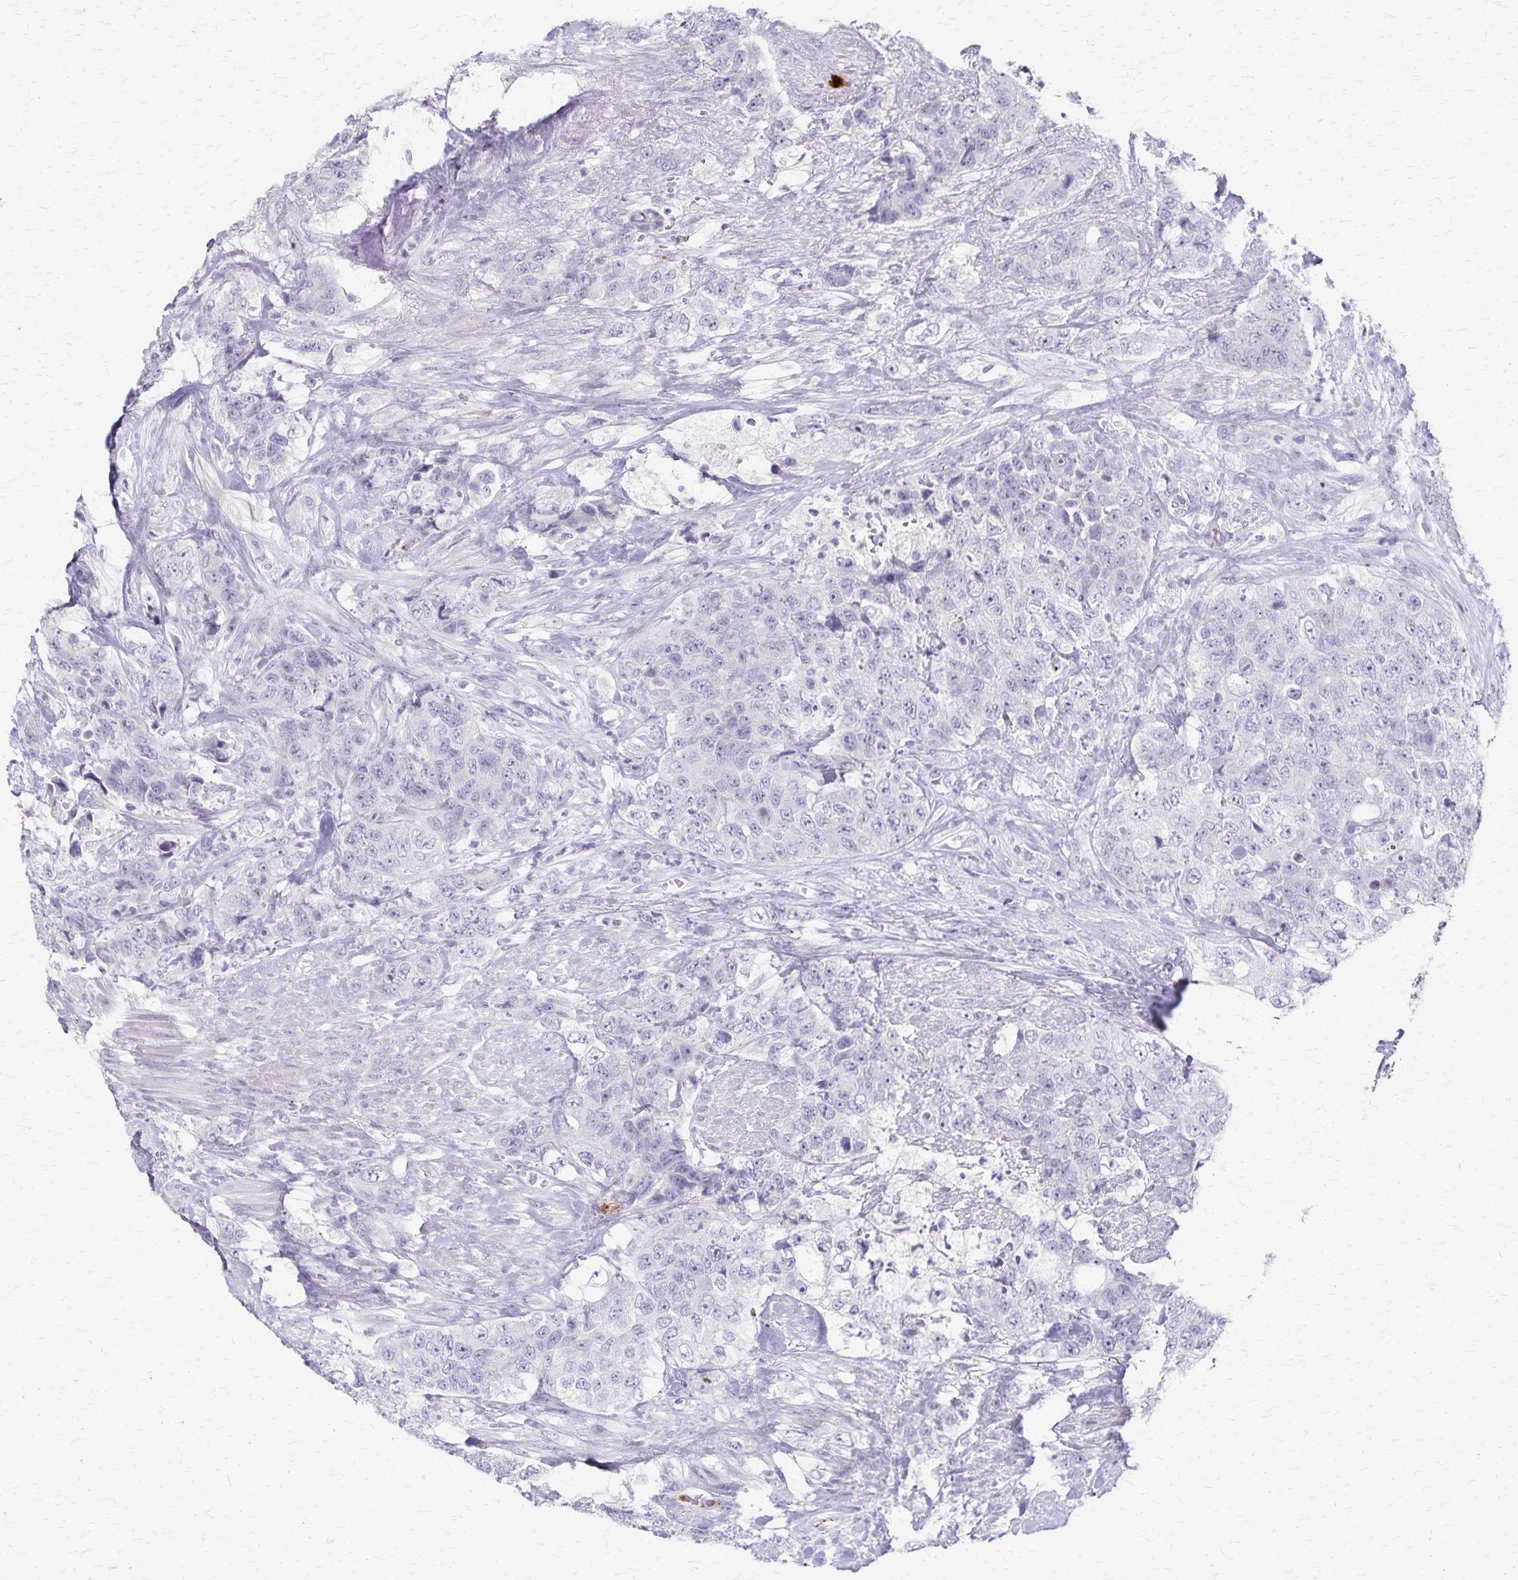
{"staining": {"intensity": "negative", "quantity": "none", "location": "none"}, "tissue": "urothelial cancer", "cell_type": "Tumor cells", "image_type": "cancer", "snomed": [{"axis": "morphology", "description": "Urothelial carcinoma, High grade"}, {"axis": "topography", "description": "Urinary bladder"}], "caption": "Histopathology image shows no protein positivity in tumor cells of urothelial cancer tissue.", "gene": "RASL10B", "patient": {"sex": "female", "age": 78}}